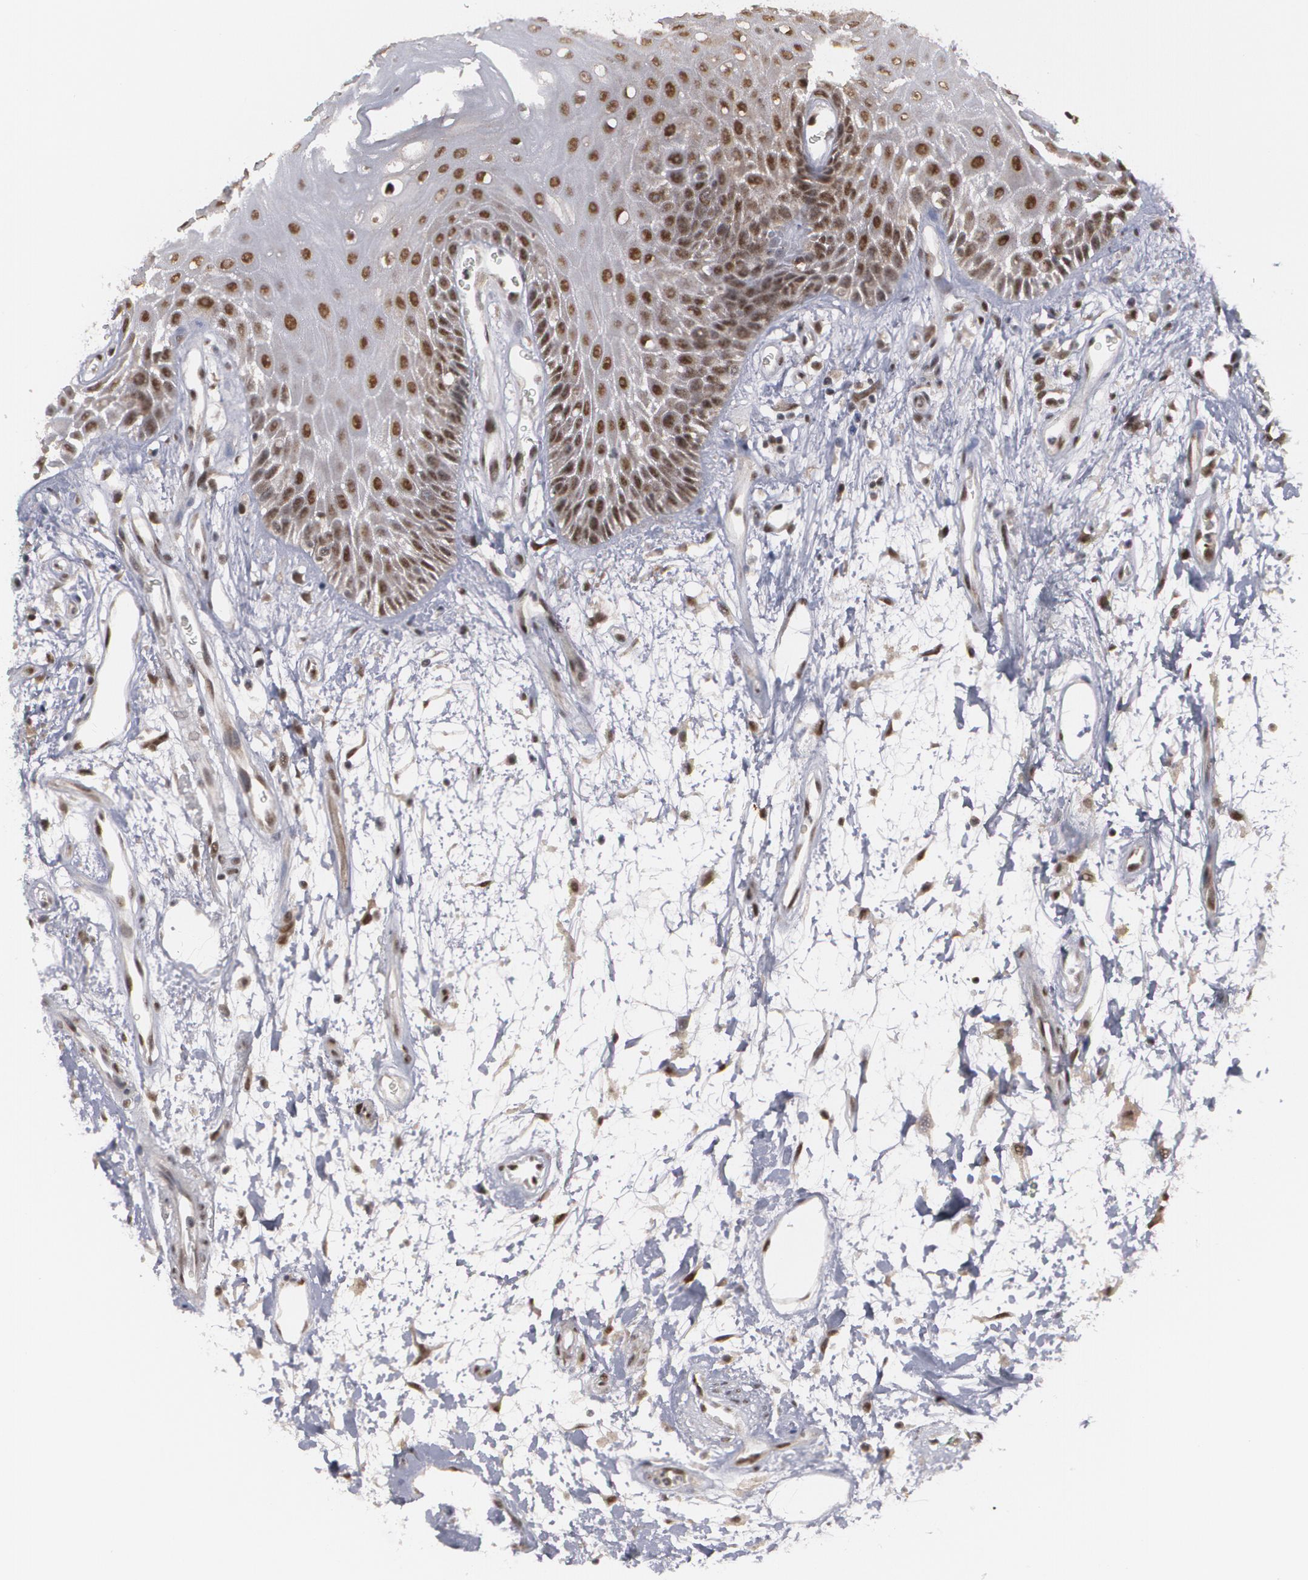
{"staining": {"intensity": "moderate", "quantity": ">75%", "location": "nuclear"}, "tissue": "oral mucosa", "cell_type": "Squamous epithelial cells", "image_type": "normal", "snomed": [{"axis": "morphology", "description": "Normal tissue, NOS"}, {"axis": "morphology", "description": "Squamous cell carcinoma, NOS"}, {"axis": "topography", "description": "Skeletal muscle"}, {"axis": "topography", "description": "Oral tissue"}, {"axis": "topography", "description": "Head-Neck"}], "caption": "This image exhibits benign oral mucosa stained with immunohistochemistry to label a protein in brown. The nuclear of squamous epithelial cells show moderate positivity for the protein. Nuclei are counter-stained blue.", "gene": "INTS6L", "patient": {"sex": "female", "age": 84}}